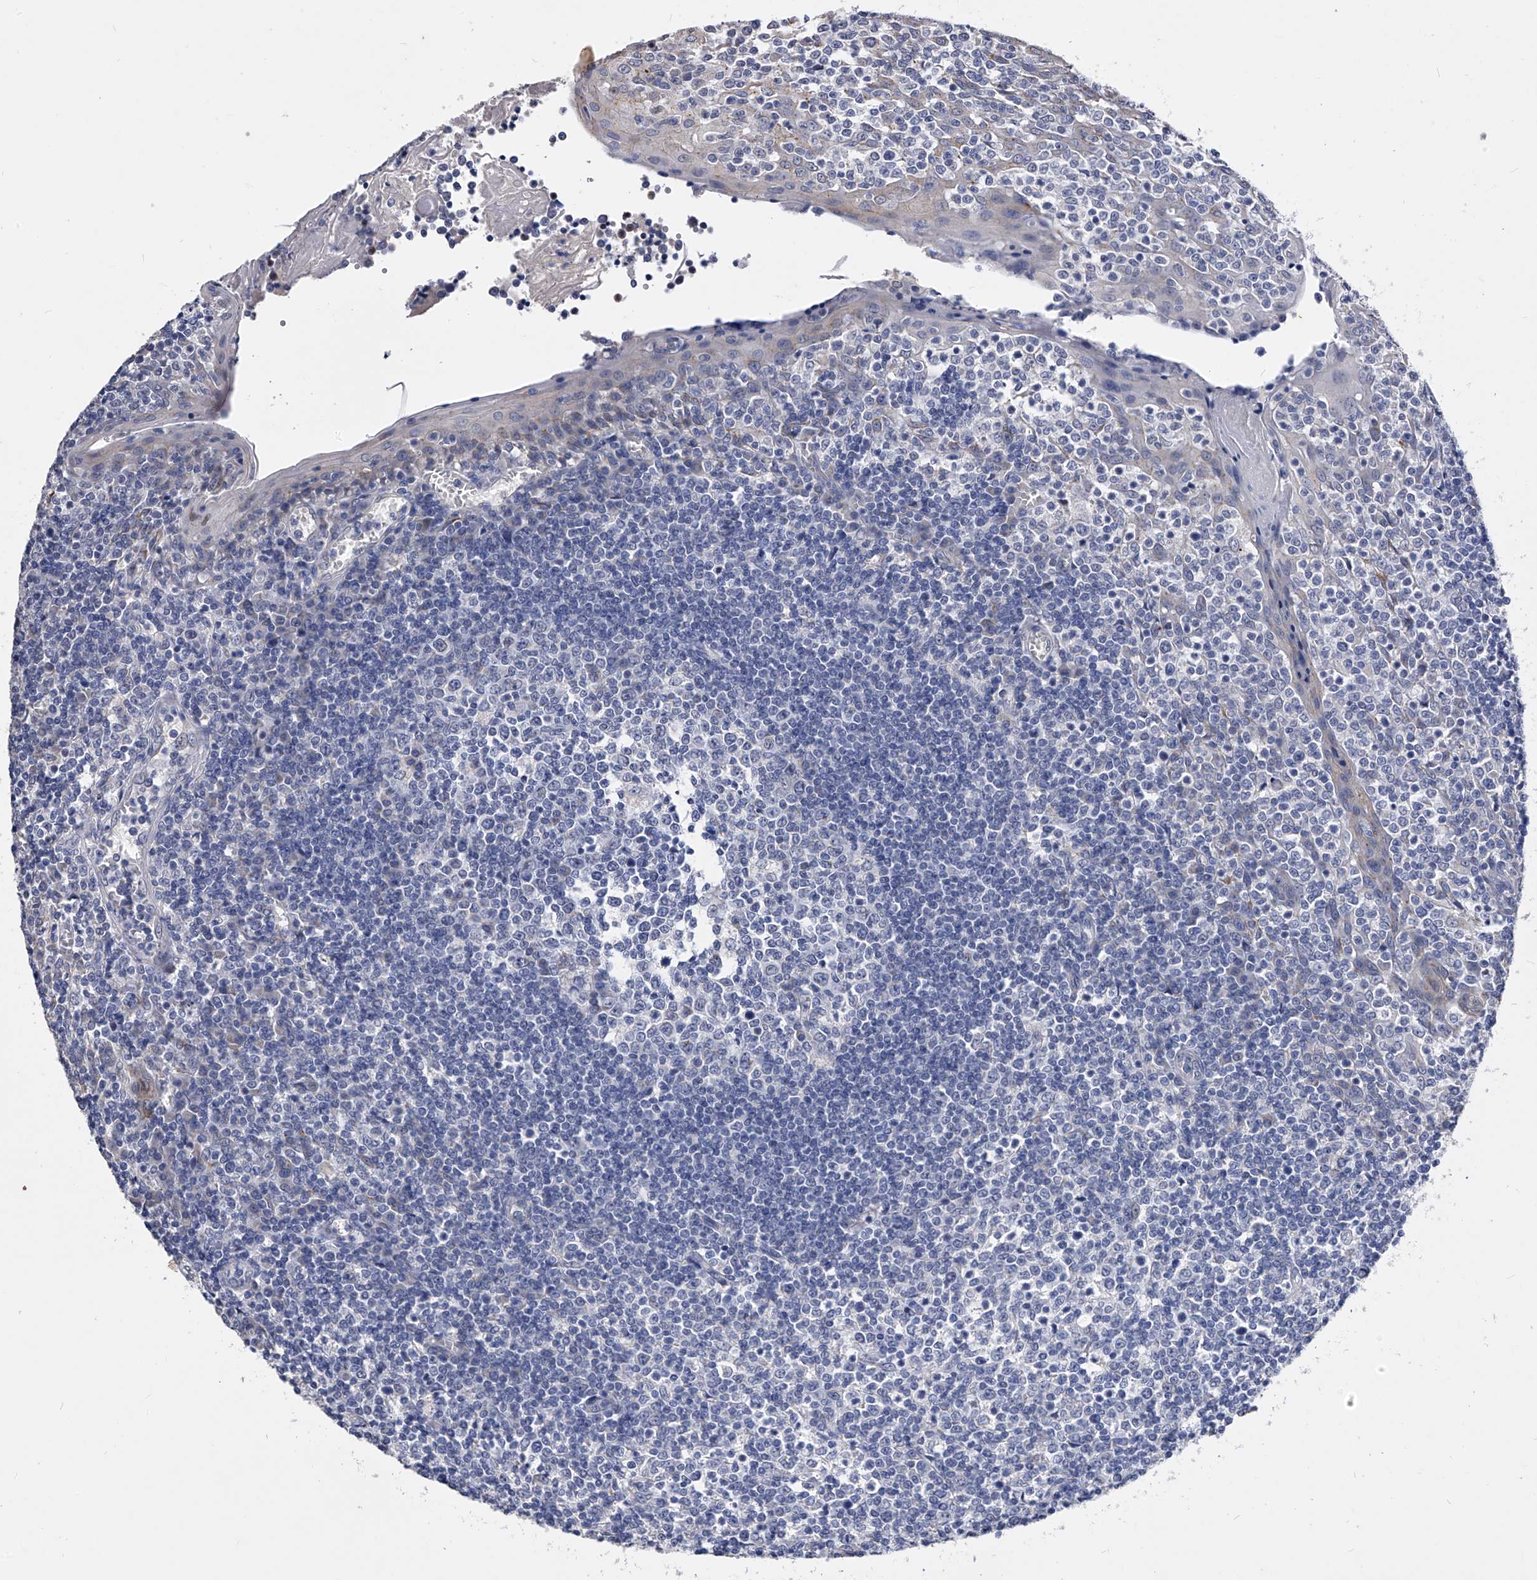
{"staining": {"intensity": "negative", "quantity": "none", "location": "none"}, "tissue": "tonsil", "cell_type": "Germinal center cells", "image_type": "normal", "snomed": [{"axis": "morphology", "description": "Normal tissue, NOS"}, {"axis": "topography", "description": "Tonsil"}], "caption": "Protein analysis of benign tonsil exhibits no significant expression in germinal center cells.", "gene": "ZNF529", "patient": {"sex": "female", "age": 19}}